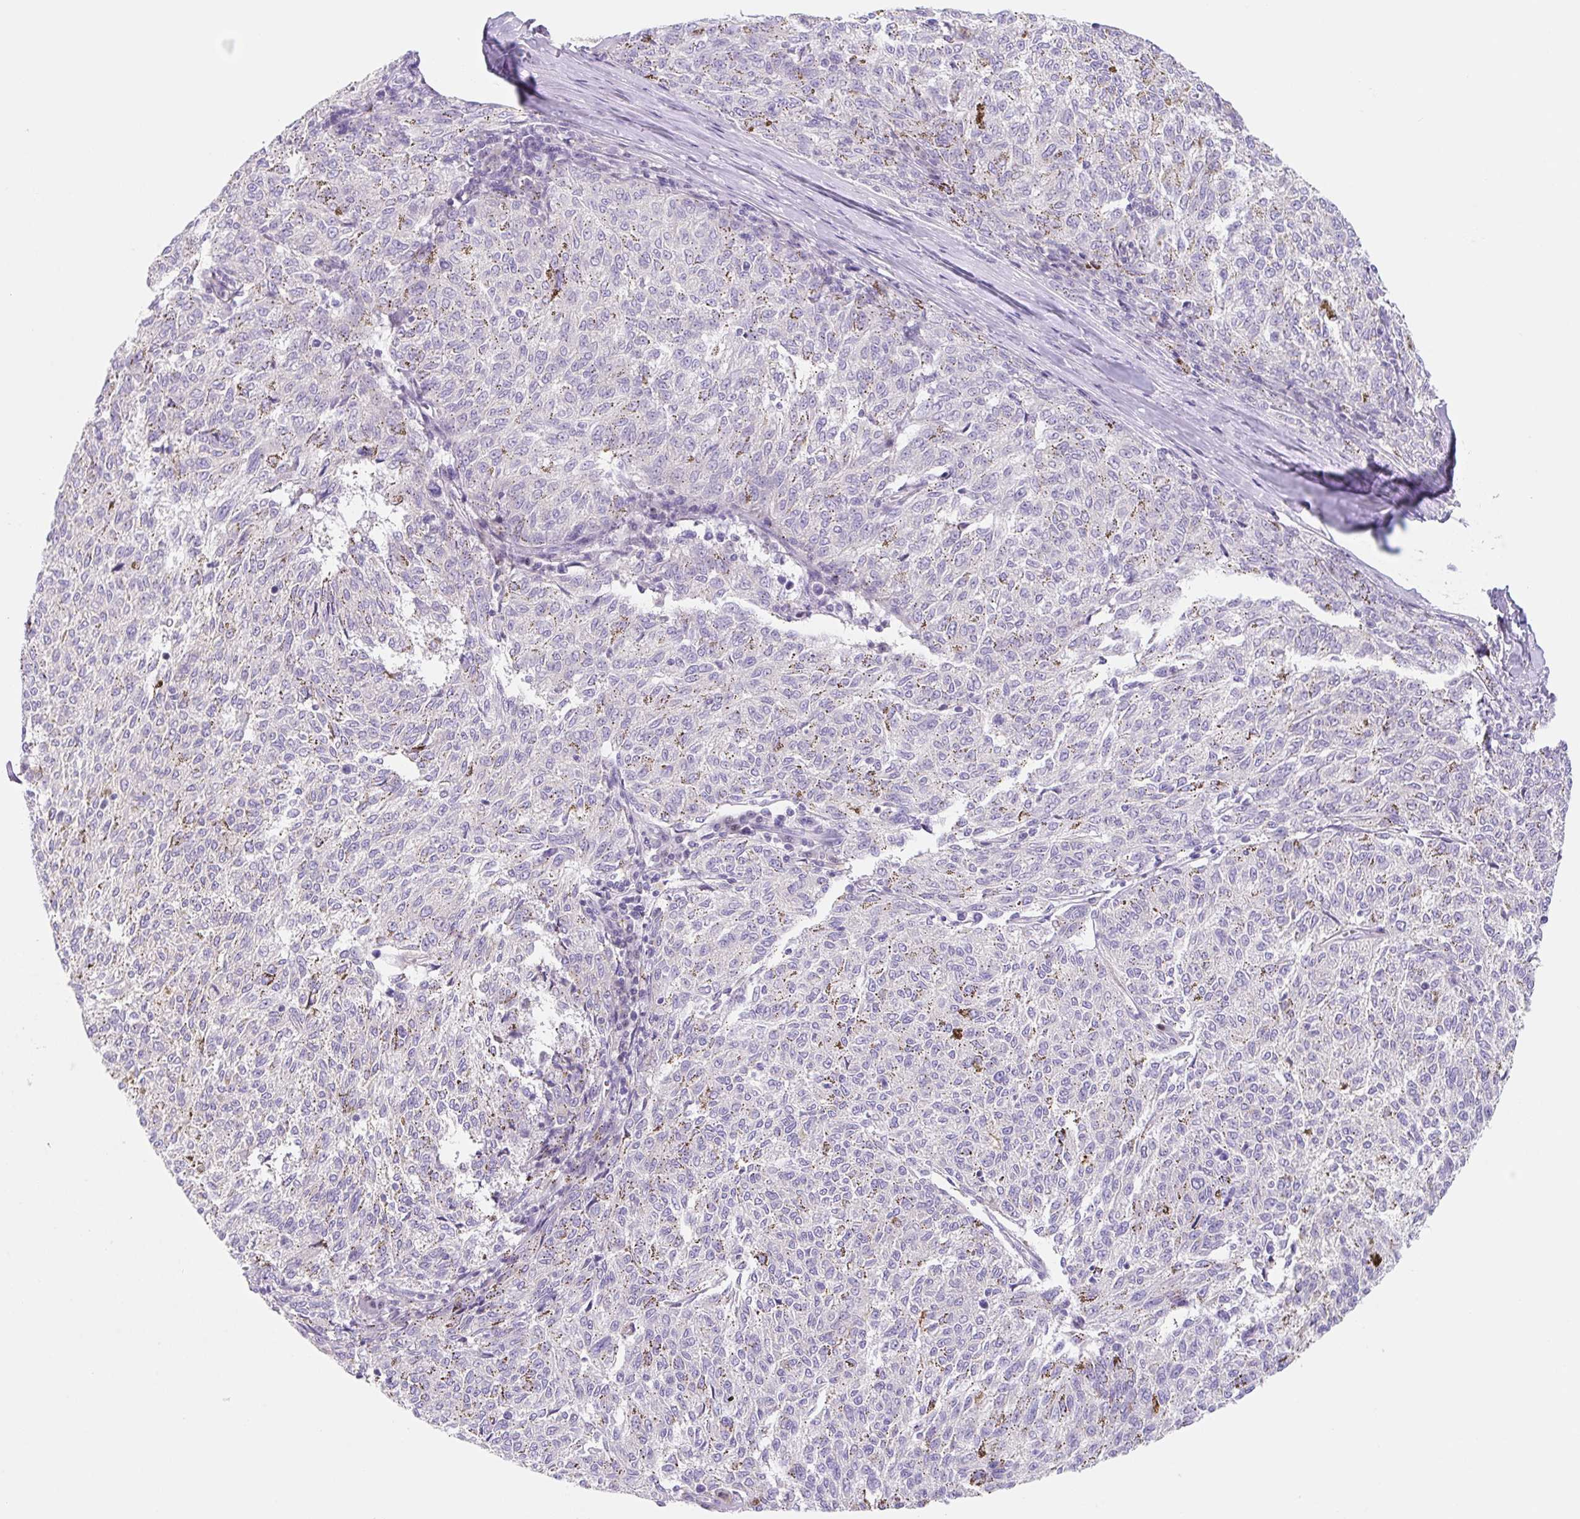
{"staining": {"intensity": "negative", "quantity": "none", "location": "none"}, "tissue": "melanoma", "cell_type": "Tumor cells", "image_type": "cancer", "snomed": [{"axis": "morphology", "description": "Malignant melanoma, NOS"}, {"axis": "topography", "description": "Skin"}], "caption": "High magnification brightfield microscopy of melanoma stained with DAB (brown) and counterstained with hematoxylin (blue): tumor cells show no significant positivity. (DAB (3,3'-diaminobenzidine) IHC with hematoxylin counter stain).", "gene": "LYVE1", "patient": {"sex": "female", "age": 72}}